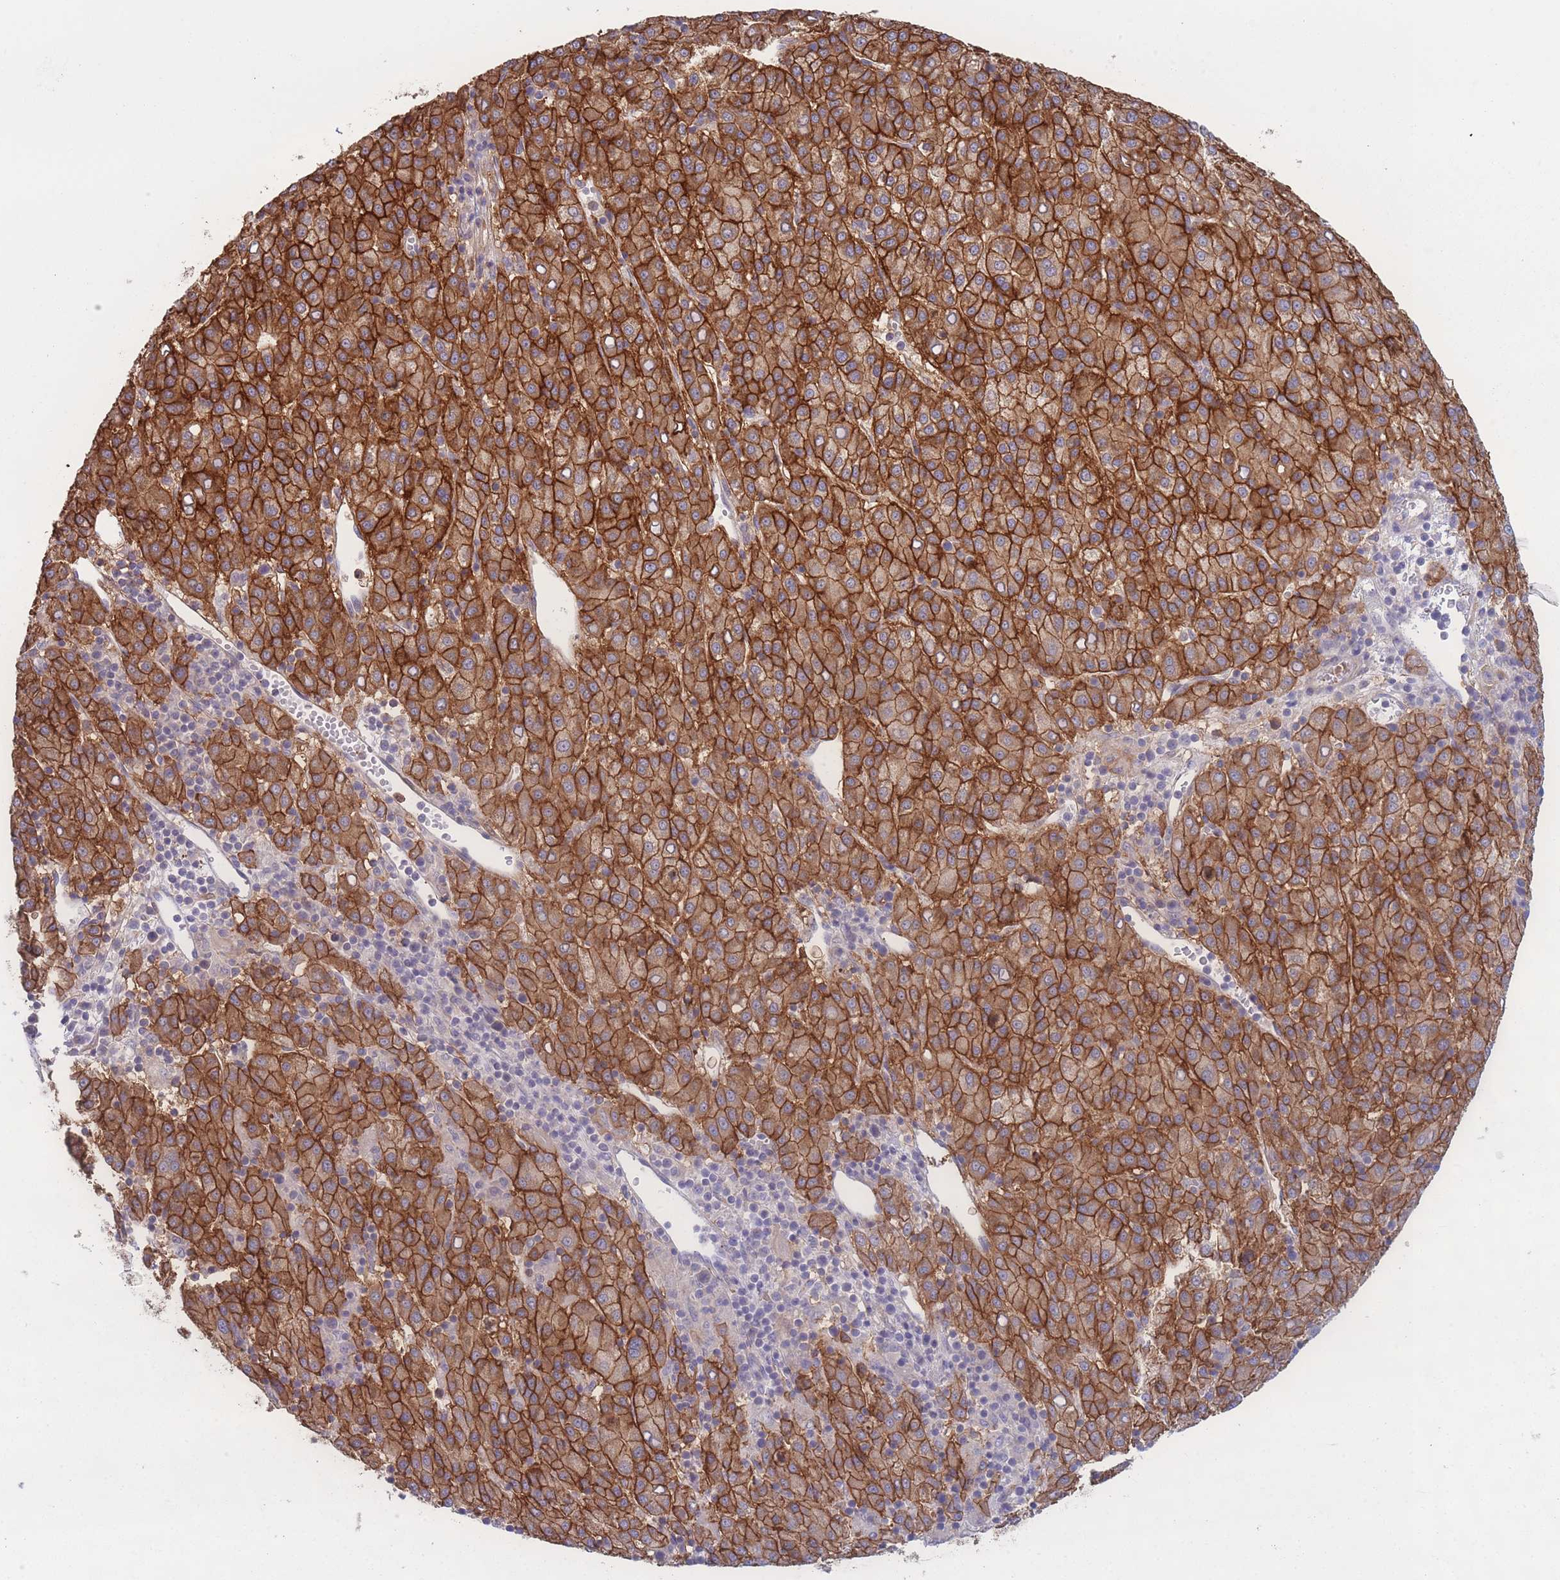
{"staining": {"intensity": "strong", "quantity": ">75%", "location": "cytoplasmic/membranous"}, "tissue": "liver cancer", "cell_type": "Tumor cells", "image_type": "cancer", "snomed": [{"axis": "morphology", "description": "Carcinoma, Hepatocellular, NOS"}, {"axis": "topography", "description": "Liver"}], "caption": "Immunohistochemical staining of liver hepatocellular carcinoma demonstrates high levels of strong cytoplasmic/membranous protein positivity in approximately >75% of tumor cells.", "gene": "STEAP3", "patient": {"sex": "female", "age": 58}}